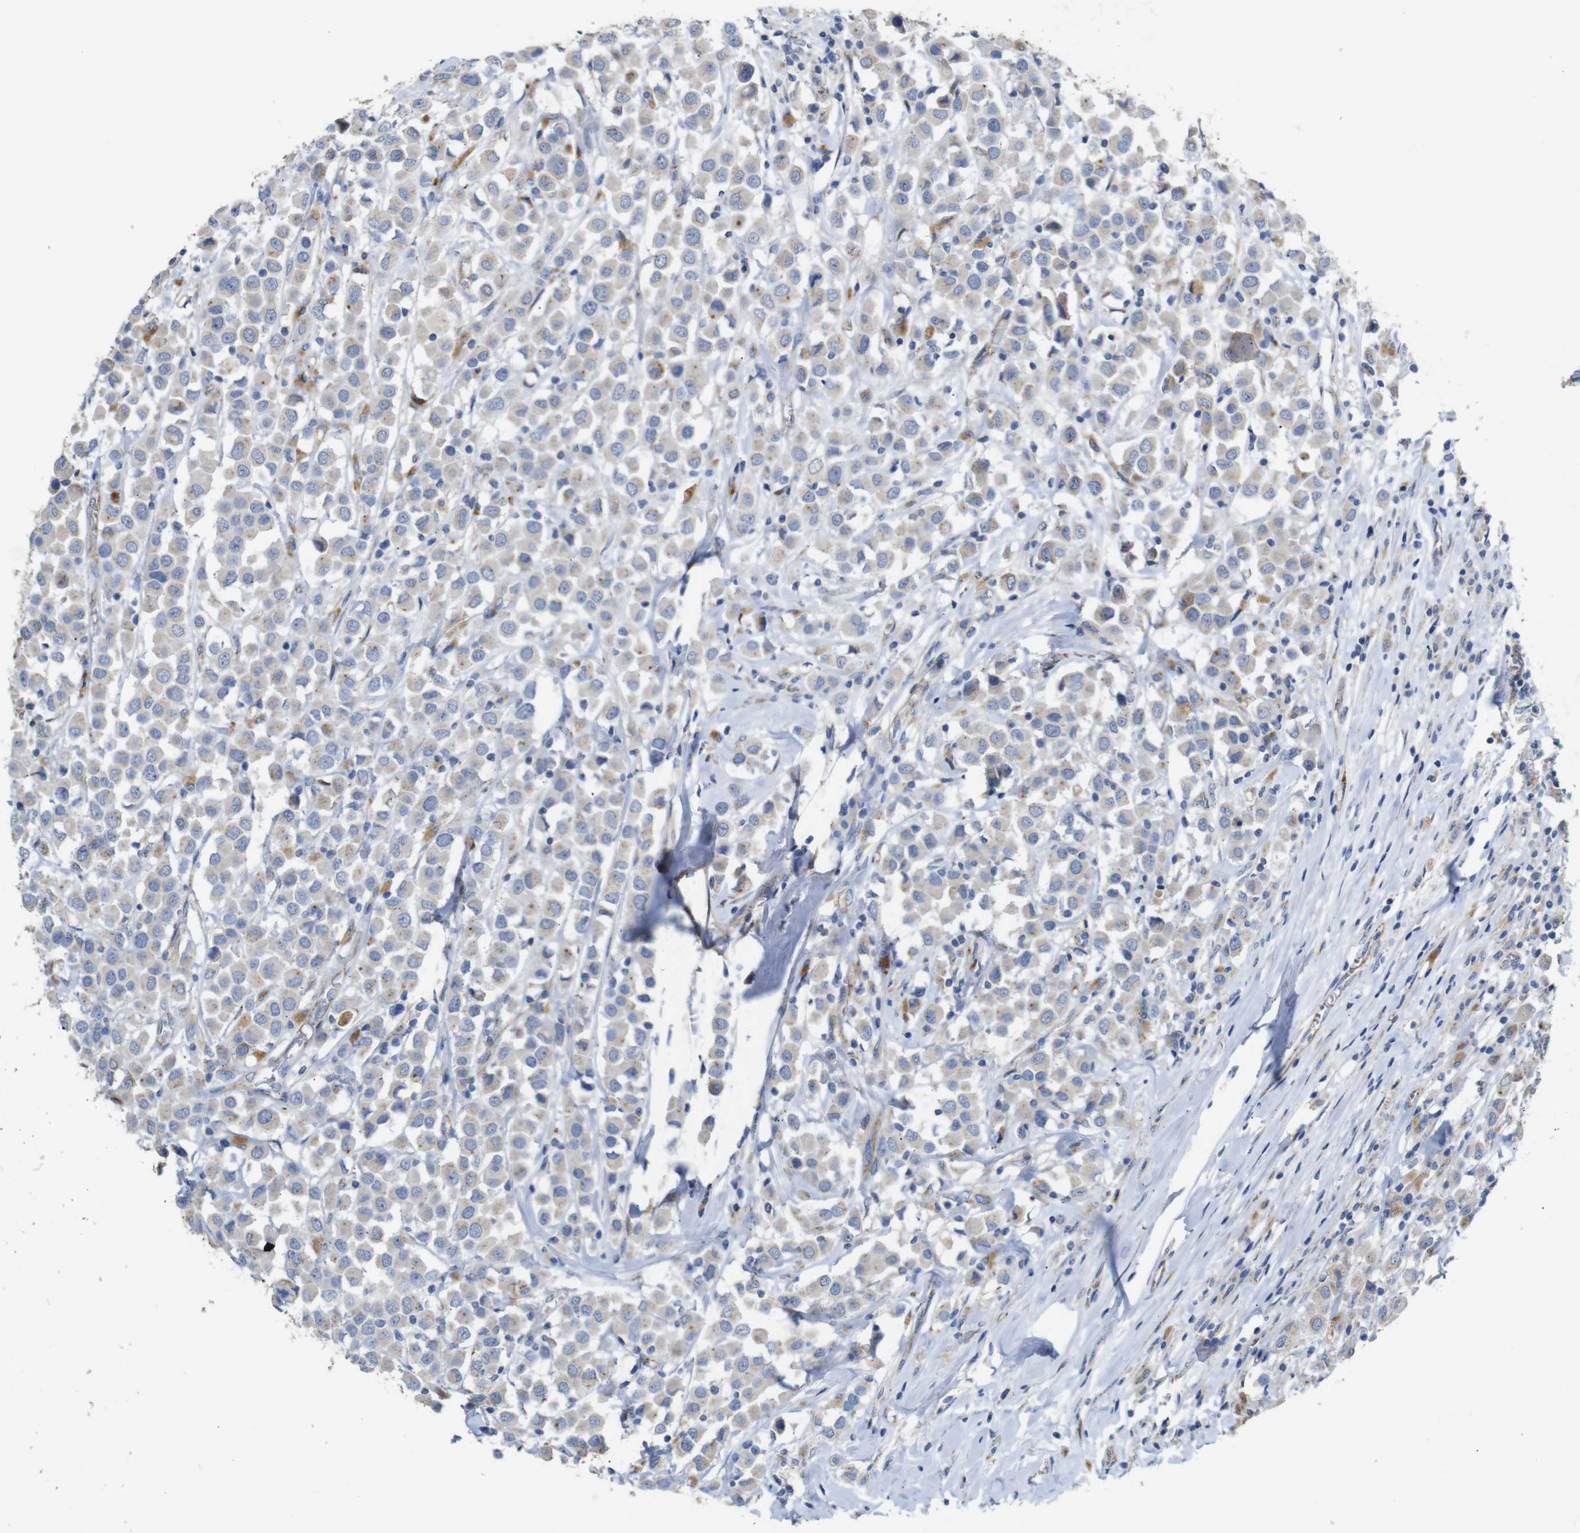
{"staining": {"intensity": "weak", "quantity": "25%-75%", "location": "cytoplasmic/membranous"}, "tissue": "breast cancer", "cell_type": "Tumor cells", "image_type": "cancer", "snomed": [{"axis": "morphology", "description": "Duct carcinoma"}, {"axis": "topography", "description": "Breast"}], "caption": "IHC of infiltrating ductal carcinoma (breast) displays low levels of weak cytoplasmic/membranous positivity in about 25%-75% of tumor cells. IHC stains the protein in brown and the nuclei are stained blue.", "gene": "NHLRC3", "patient": {"sex": "female", "age": 61}}